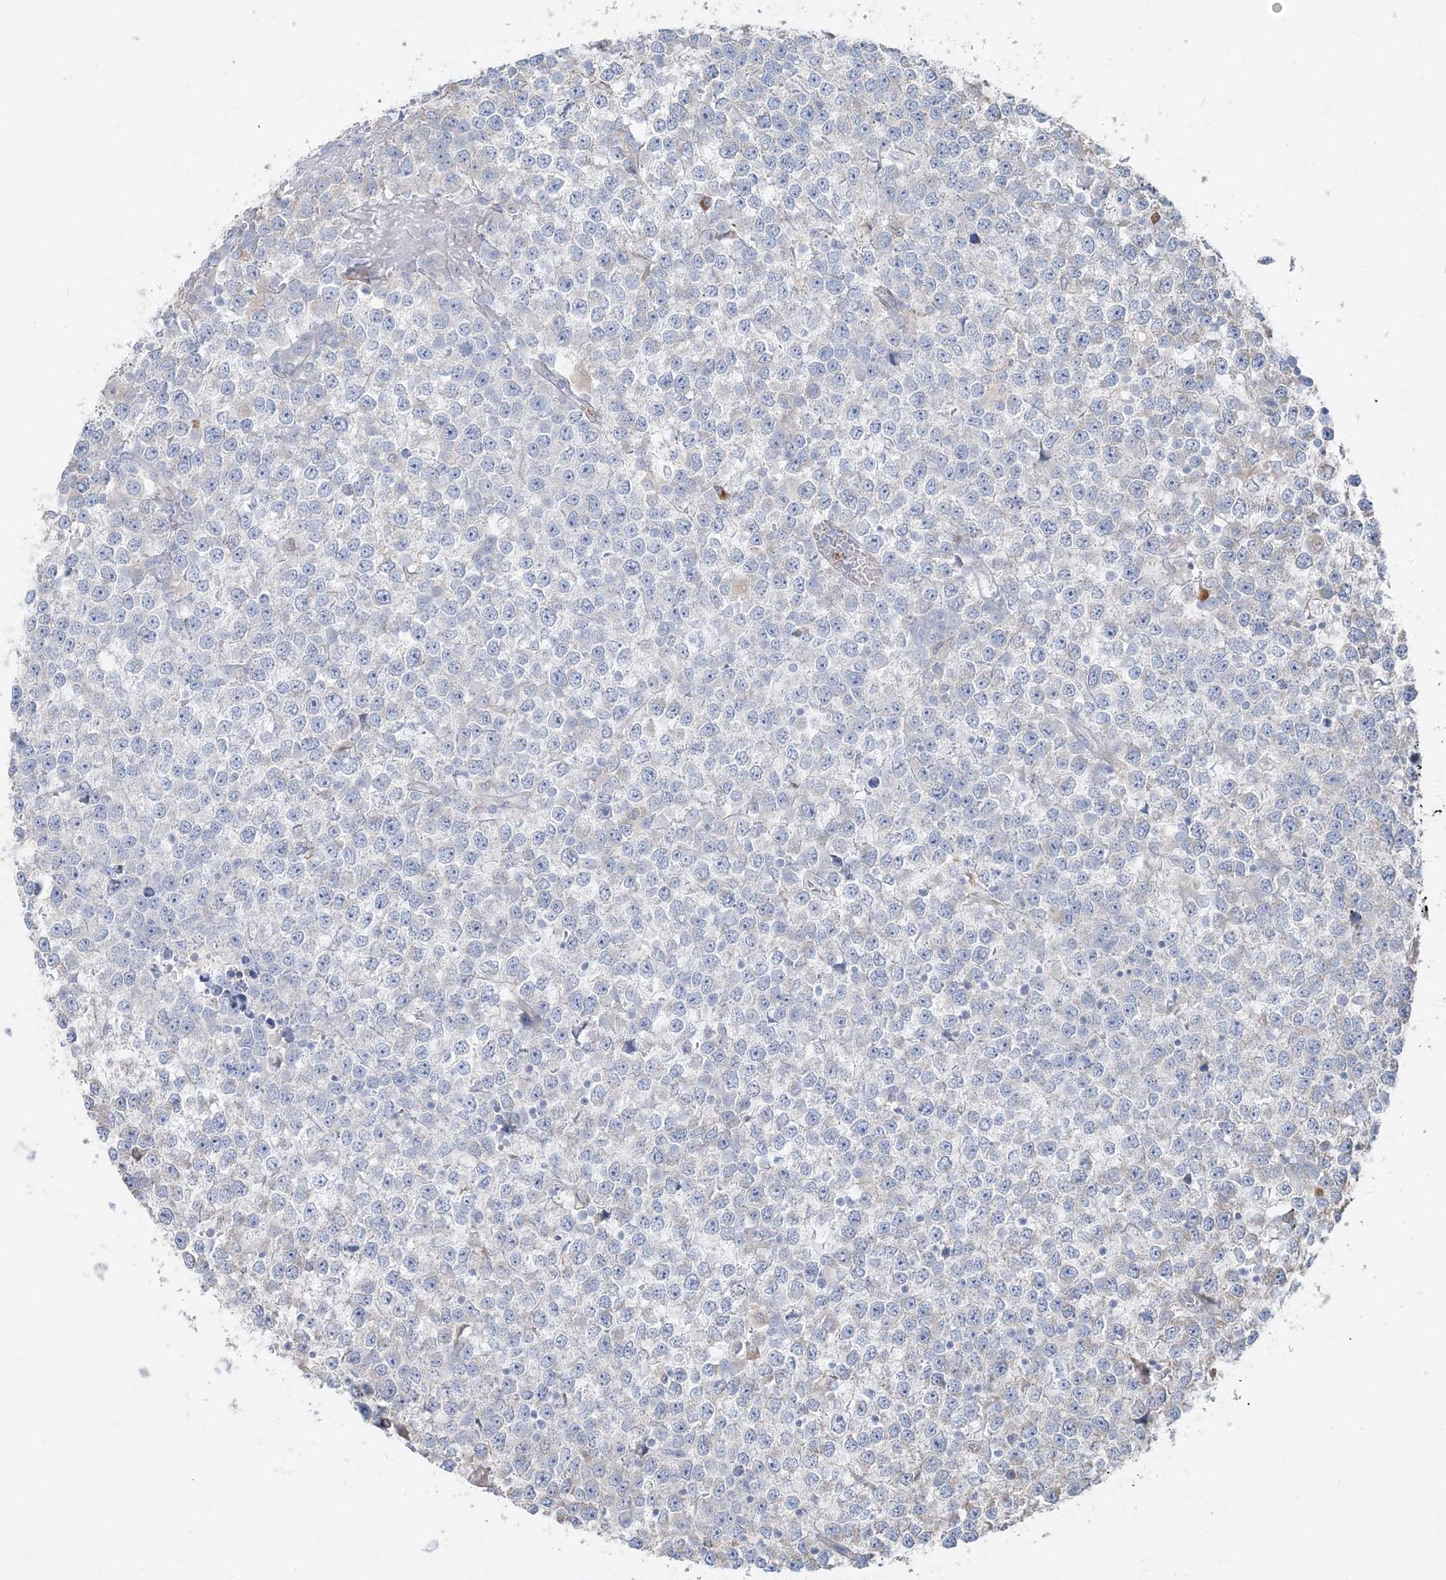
{"staining": {"intensity": "negative", "quantity": "none", "location": "none"}, "tissue": "testis cancer", "cell_type": "Tumor cells", "image_type": "cancer", "snomed": [{"axis": "morphology", "description": "Seminoma, NOS"}, {"axis": "topography", "description": "Testis"}], "caption": "Human testis cancer (seminoma) stained for a protein using immunohistochemistry shows no positivity in tumor cells.", "gene": "CCNJ", "patient": {"sex": "male", "age": 65}}